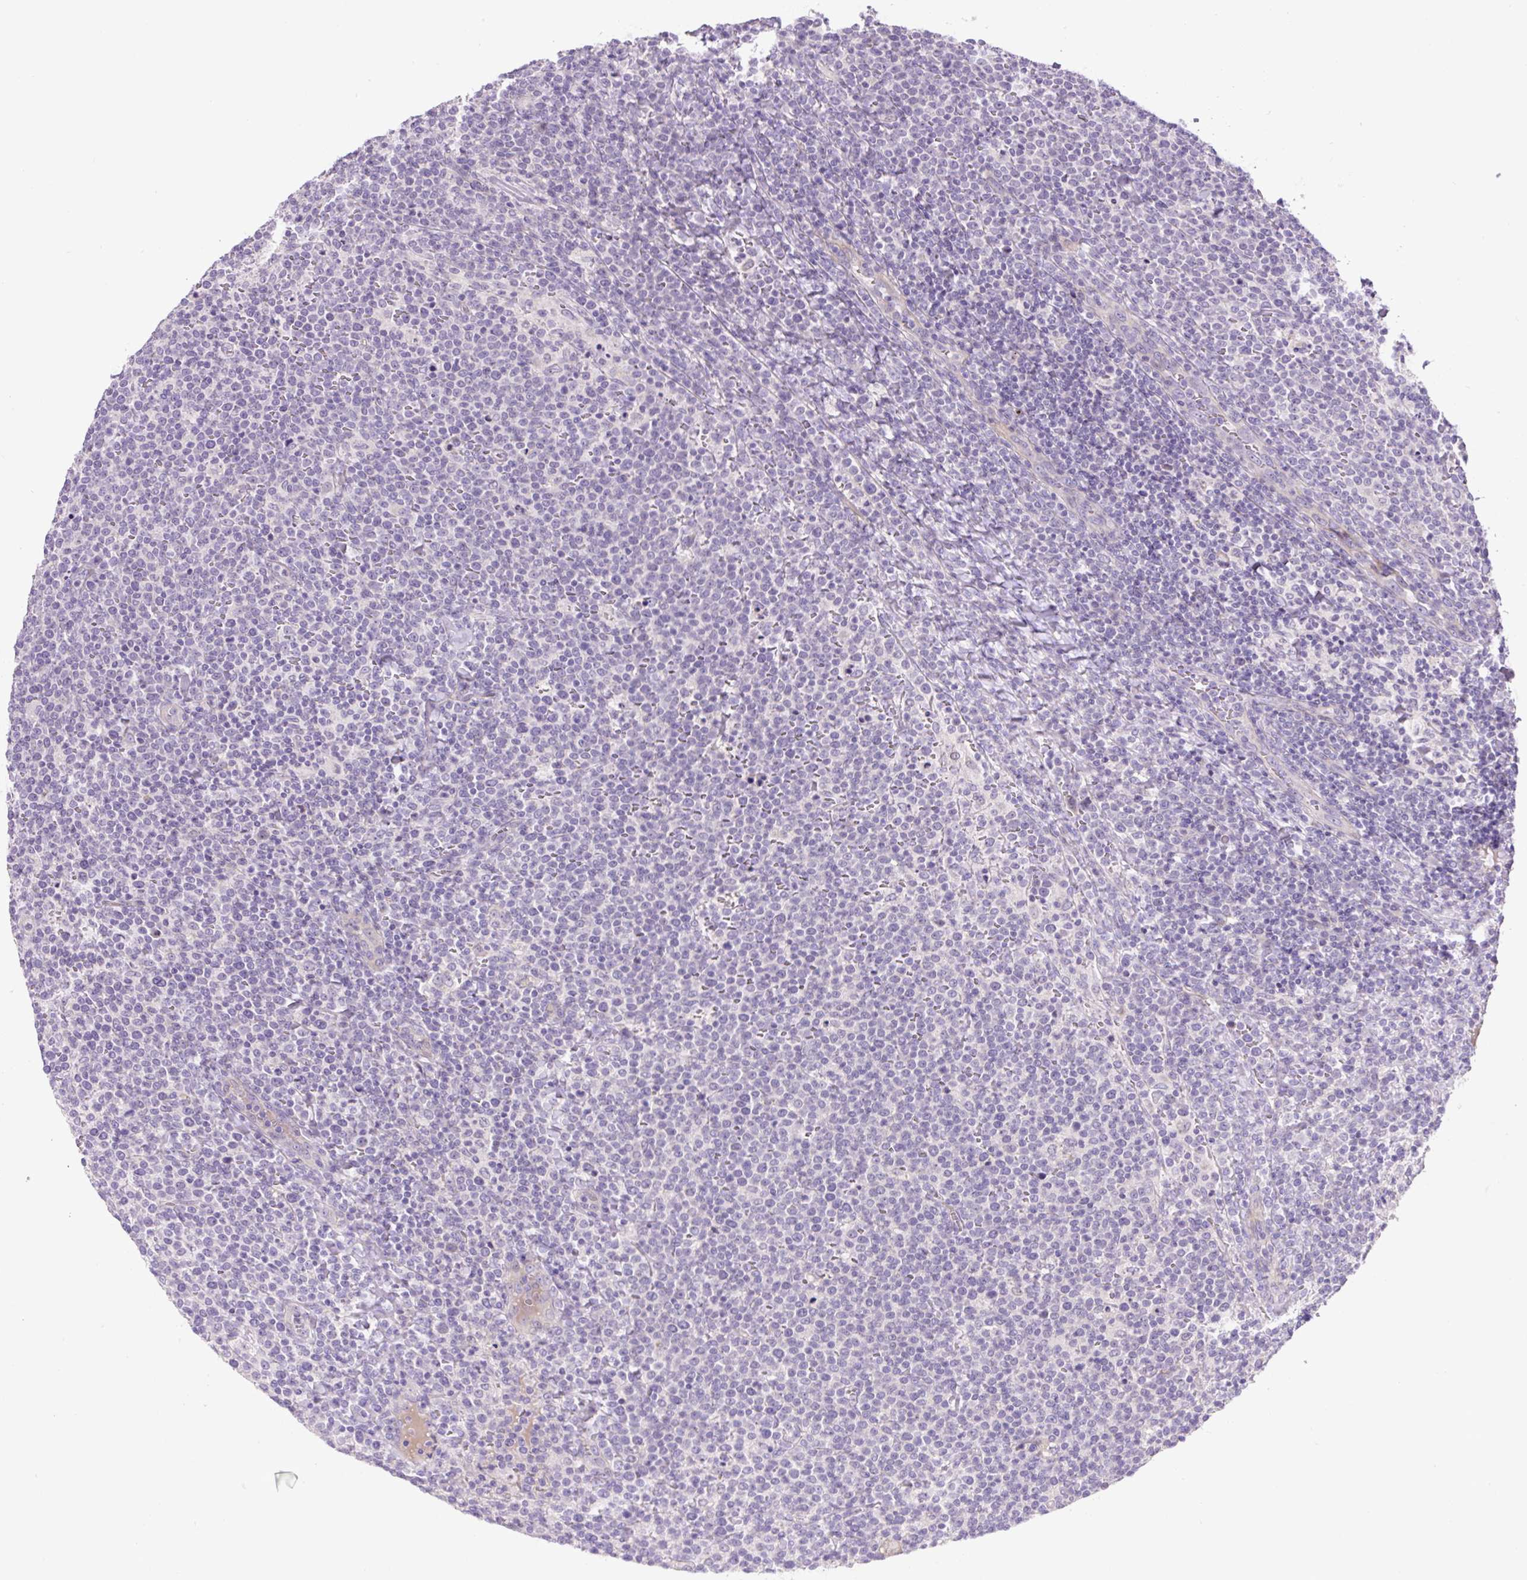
{"staining": {"intensity": "negative", "quantity": "none", "location": "none"}, "tissue": "lymphoma", "cell_type": "Tumor cells", "image_type": "cancer", "snomed": [{"axis": "morphology", "description": "Malignant lymphoma, non-Hodgkin's type, High grade"}, {"axis": "topography", "description": "Lymph node"}], "caption": "This is an IHC histopathology image of human high-grade malignant lymphoma, non-Hodgkin's type. There is no expression in tumor cells.", "gene": "OGDHL", "patient": {"sex": "male", "age": 61}}